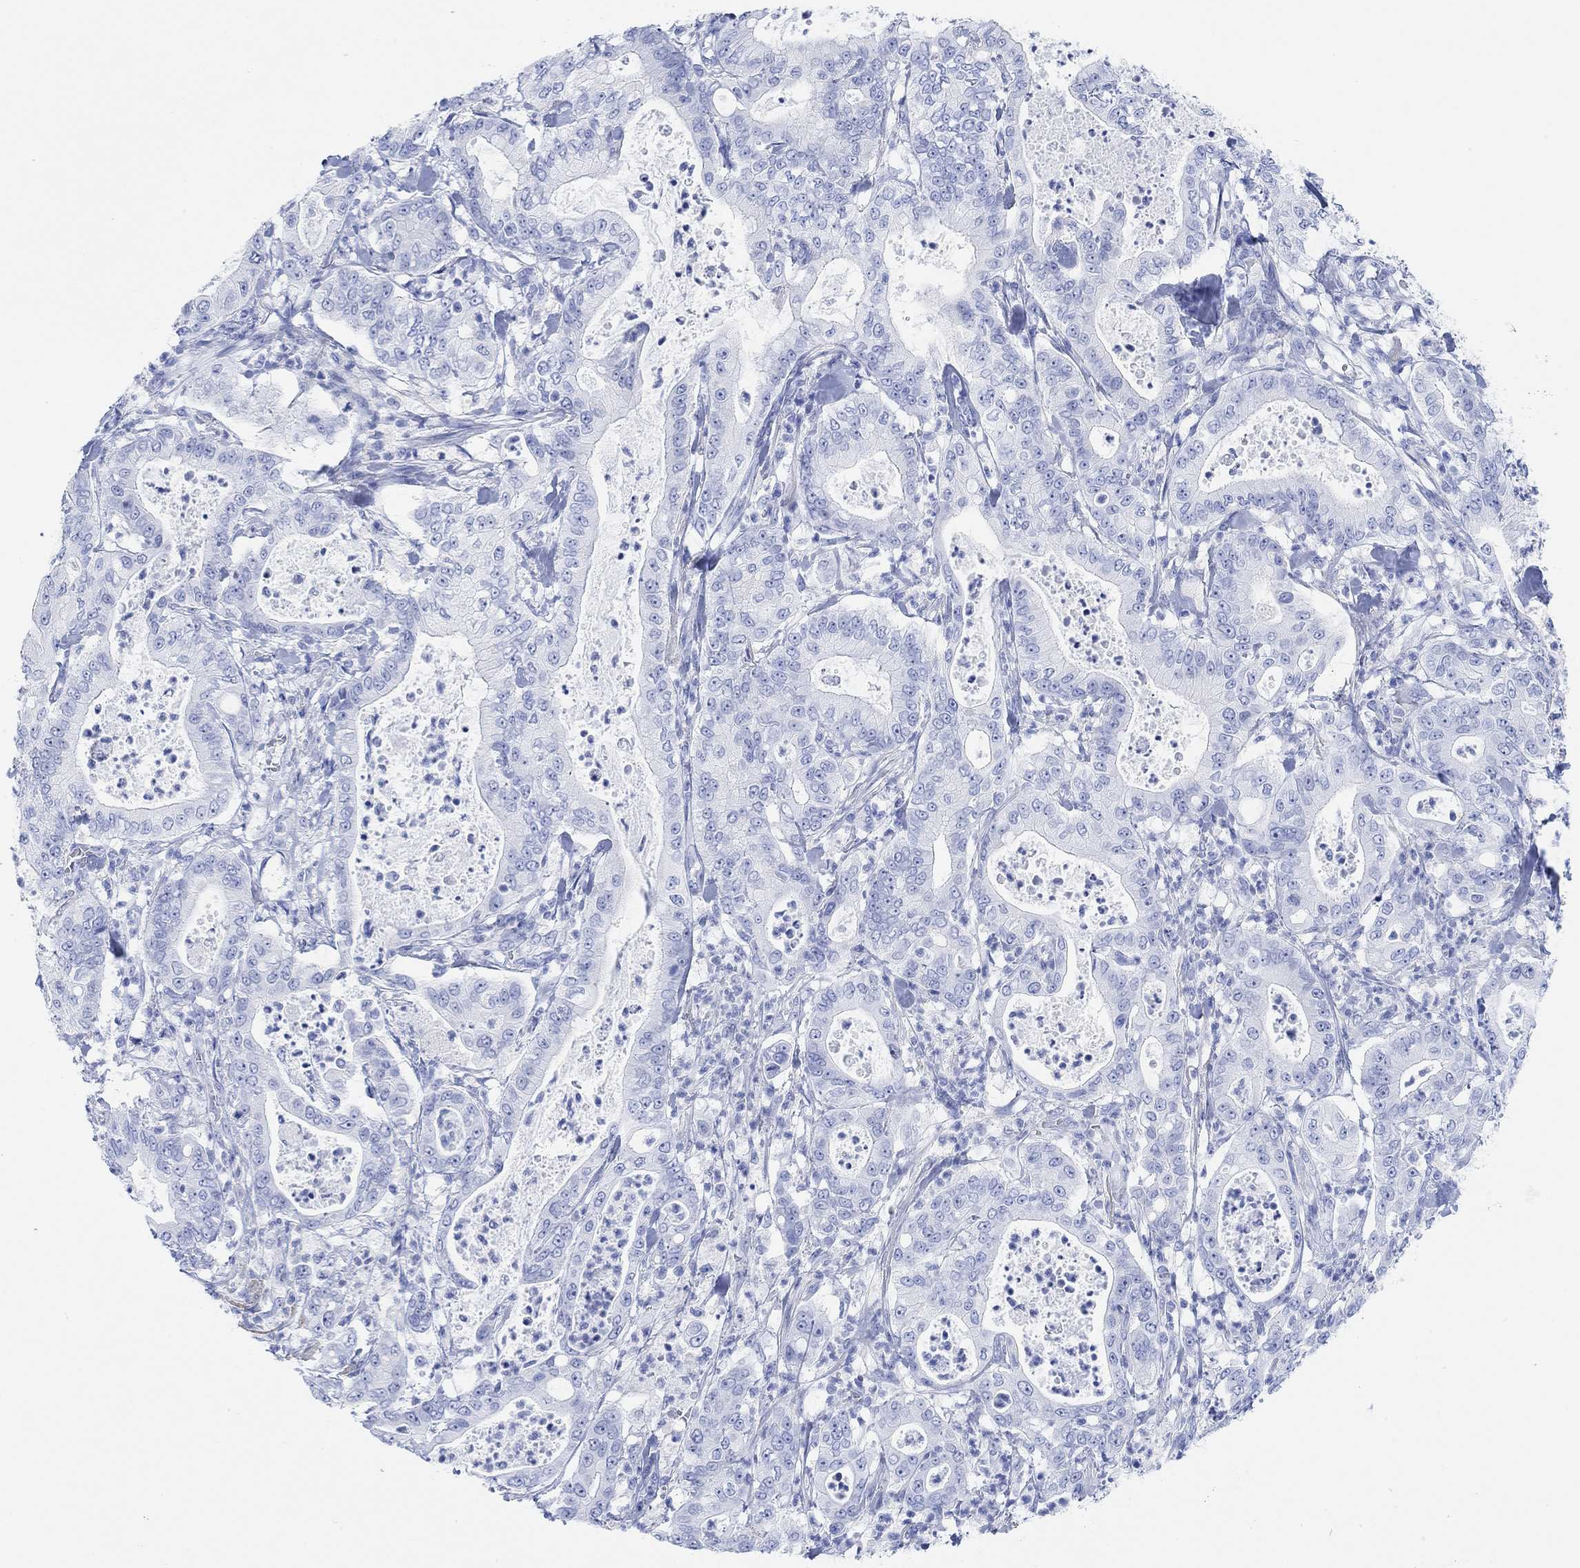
{"staining": {"intensity": "negative", "quantity": "none", "location": "none"}, "tissue": "pancreatic cancer", "cell_type": "Tumor cells", "image_type": "cancer", "snomed": [{"axis": "morphology", "description": "Adenocarcinoma, NOS"}, {"axis": "topography", "description": "Pancreas"}], "caption": "Pancreatic cancer was stained to show a protein in brown. There is no significant positivity in tumor cells.", "gene": "ANKRD33", "patient": {"sex": "male", "age": 71}}